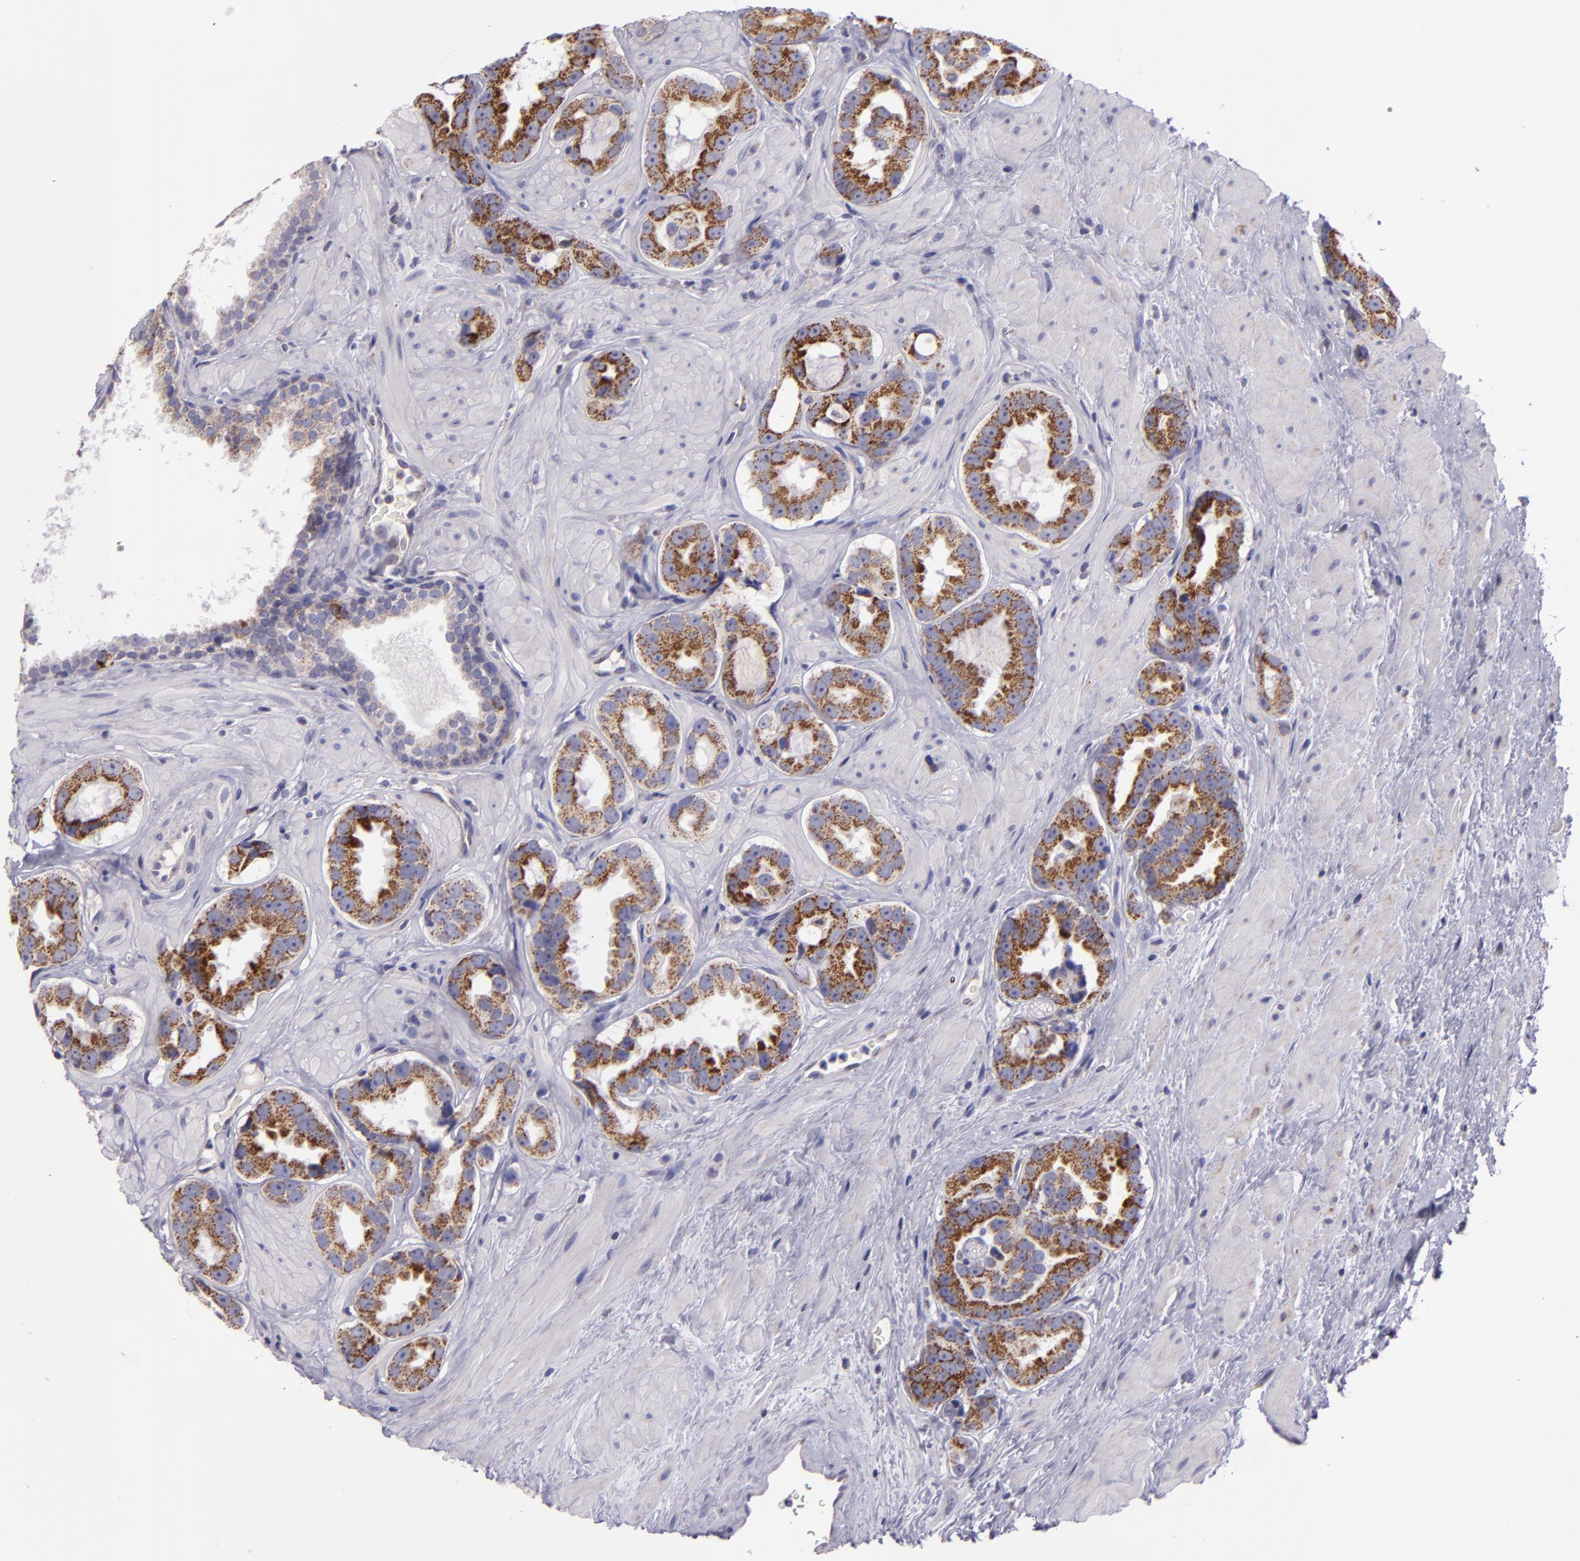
{"staining": {"intensity": "moderate", "quantity": ">75%", "location": "cytoplasmic/membranous"}, "tissue": "prostate cancer", "cell_type": "Tumor cells", "image_type": "cancer", "snomed": [{"axis": "morphology", "description": "Adenocarcinoma, Low grade"}, {"axis": "topography", "description": "Prostate"}], "caption": "Immunohistochemistry photomicrograph of neoplastic tissue: prostate cancer stained using immunohistochemistry demonstrates medium levels of moderate protein expression localized specifically in the cytoplasmic/membranous of tumor cells, appearing as a cytoplasmic/membranous brown color.", "gene": "HSPD1", "patient": {"sex": "male", "age": 59}}